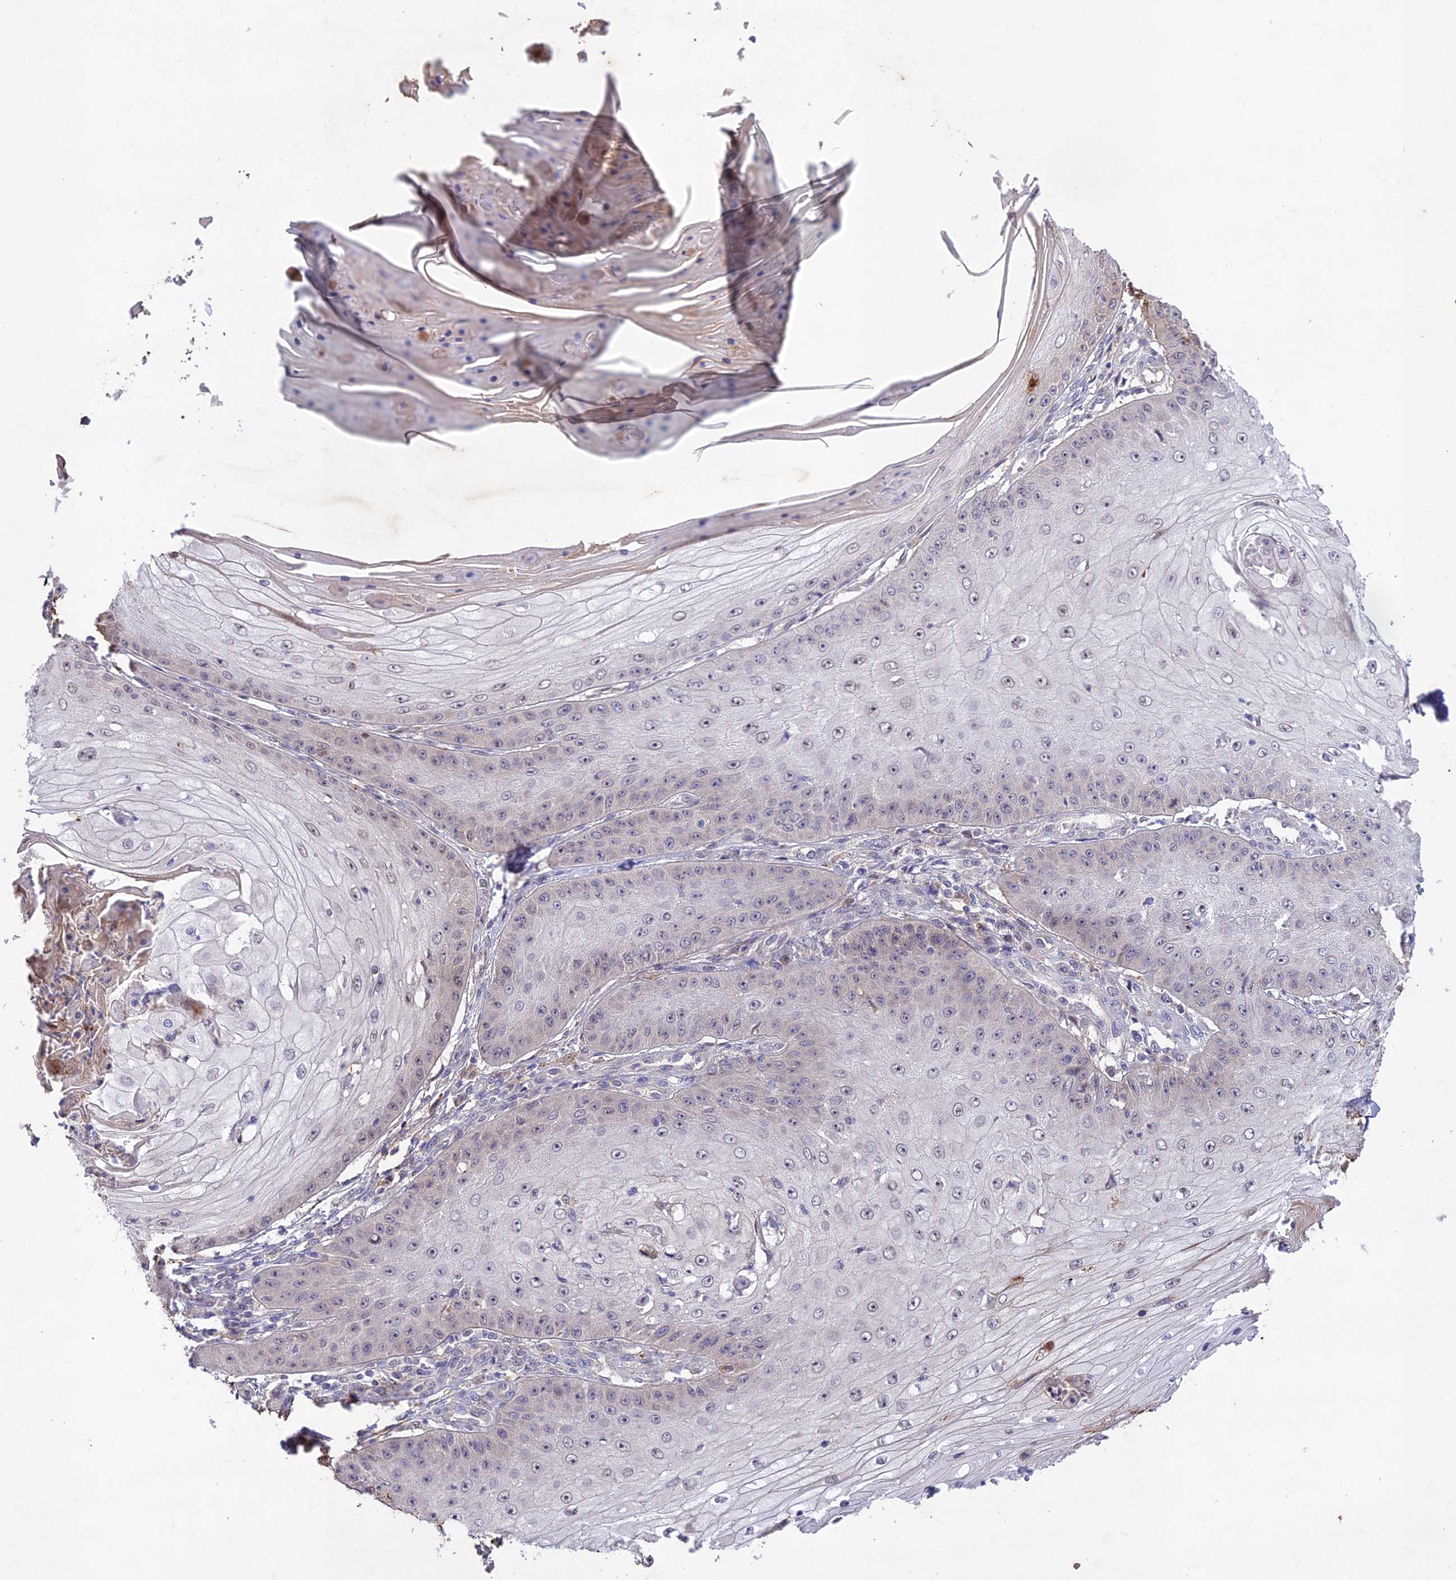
{"staining": {"intensity": "weak", "quantity": "<25%", "location": "cytoplasmic/membranous"}, "tissue": "skin cancer", "cell_type": "Tumor cells", "image_type": "cancer", "snomed": [{"axis": "morphology", "description": "Squamous cell carcinoma, NOS"}, {"axis": "topography", "description": "Skin"}], "caption": "Skin cancer was stained to show a protein in brown. There is no significant positivity in tumor cells. The staining was performed using DAB (3,3'-diaminobenzidine) to visualize the protein expression in brown, while the nuclei were stained in blue with hematoxylin (Magnification: 20x).", "gene": "ANKRD52", "patient": {"sex": "male", "age": 70}}